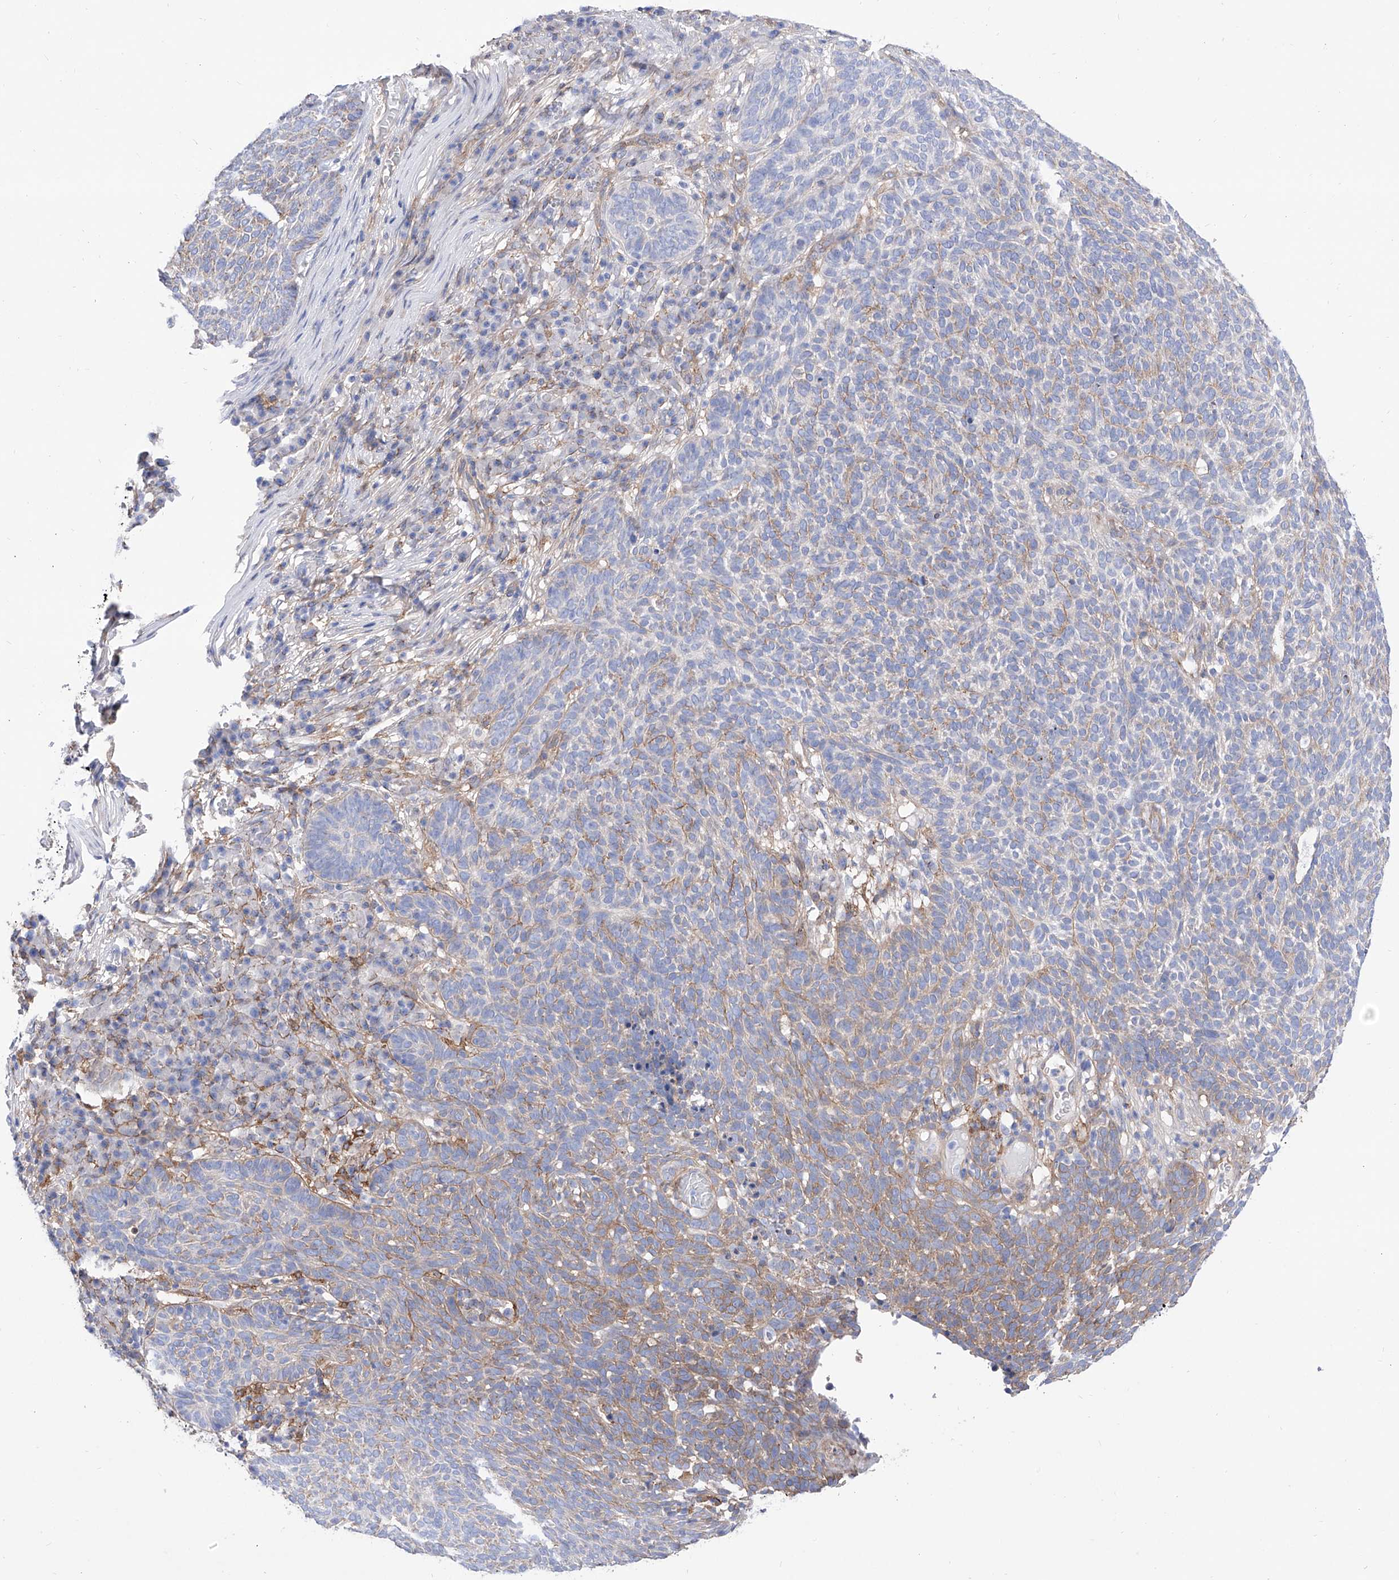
{"staining": {"intensity": "moderate", "quantity": "<25%", "location": "cytoplasmic/membranous"}, "tissue": "skin cancer", "cell_type": "Tumor cells", "image_type": "cancer", "snomed": [{"axis": "morphology", "description": "Squamous cell carcinoma, NOS"}, {"axis": "topography", "description": "Skin"}], "caption": "A brown stain highlights moderate cytoplasmic/membranous staining of a protein in human skin cancer (squamous cell carcinoma) tumor cells. (DAB IHC with brightfield microscopy, high magnification).", "gene": "ZNF653", "patient": {"sex": "female", "age": 90}}